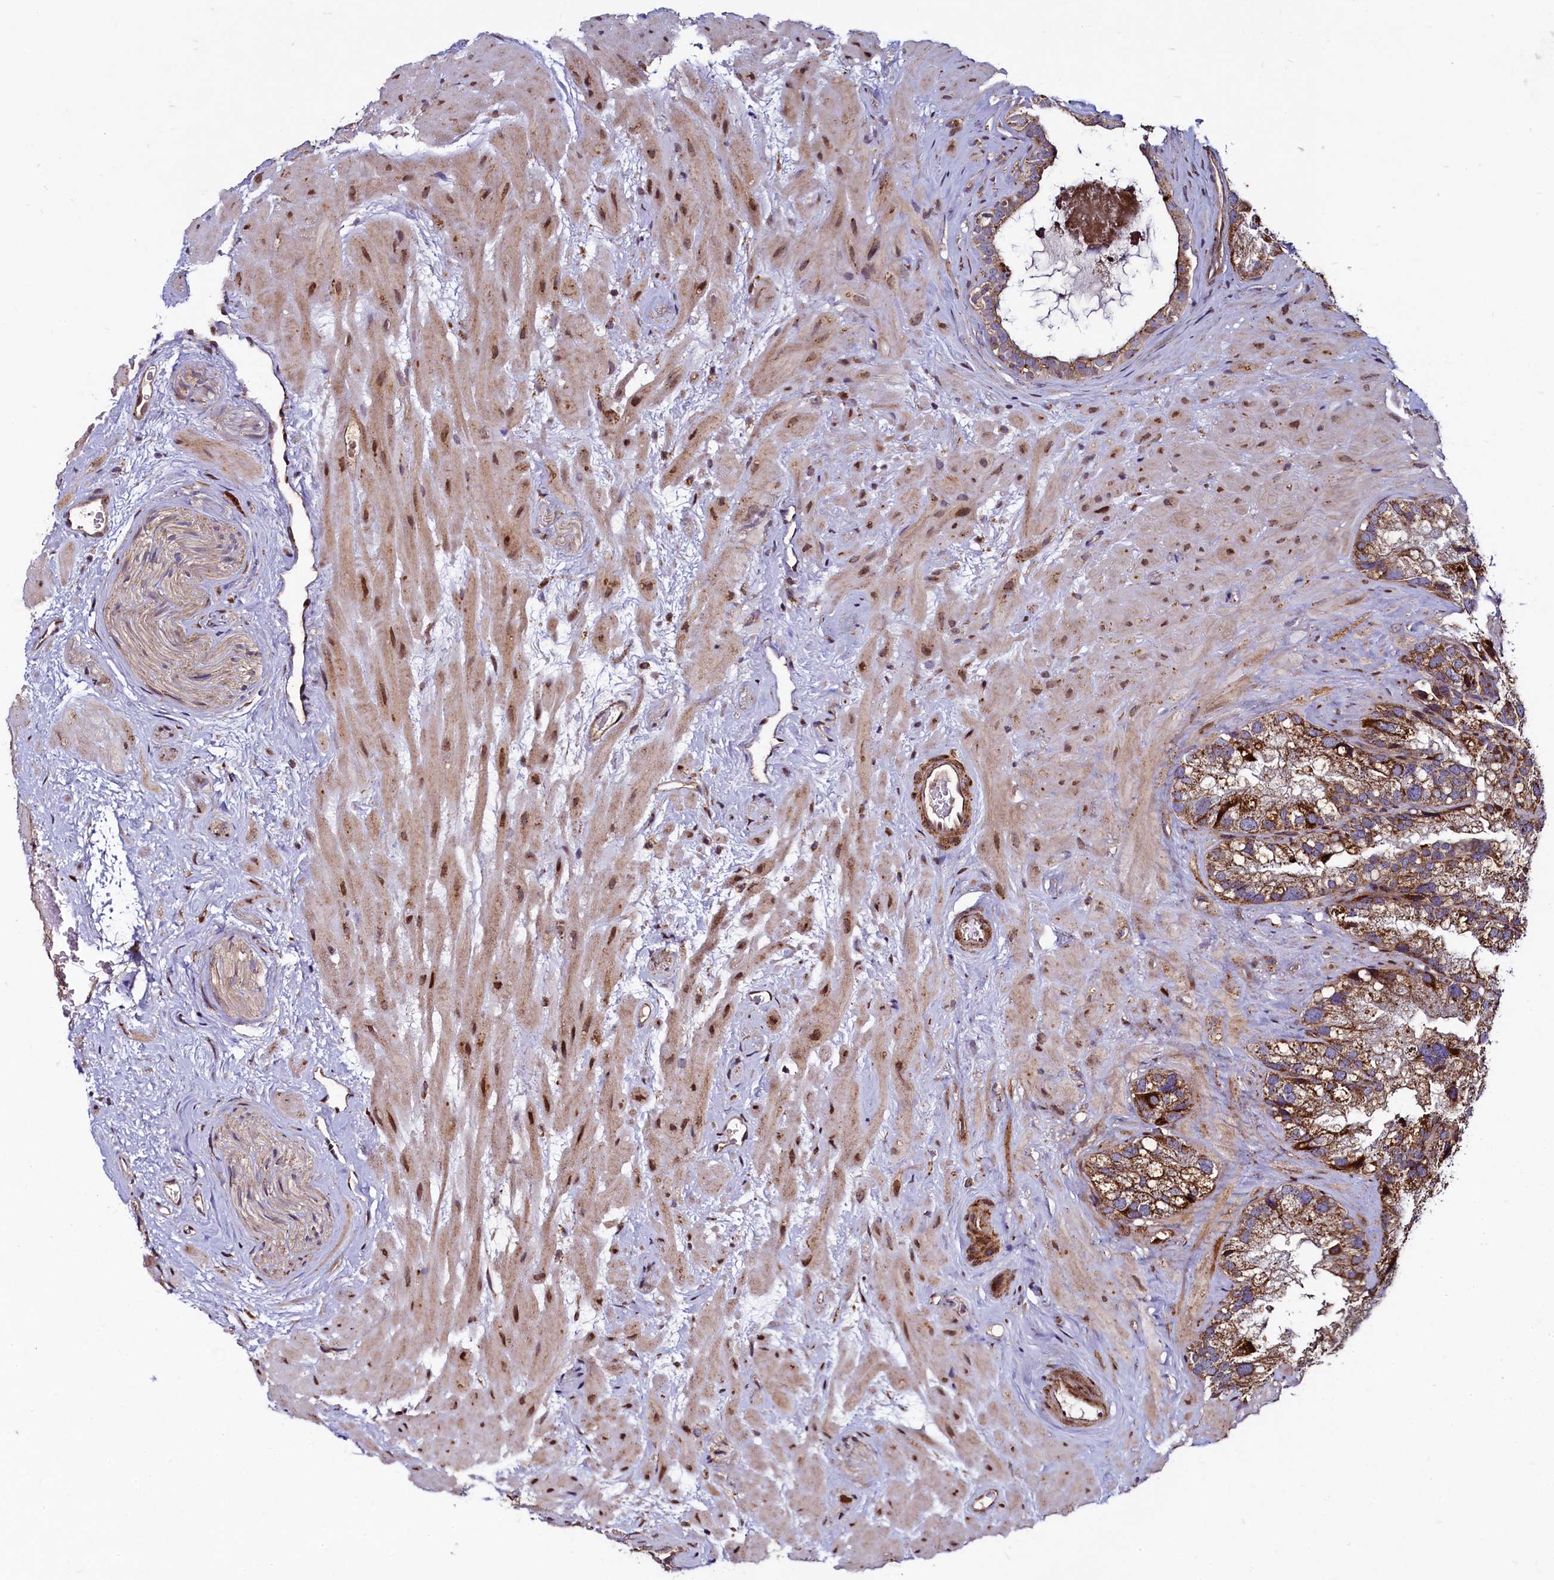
{"staining": {"intensity": "moderate", "quantity": ">75%", "location": "cytoplasmic/membranous"}, "tissue": "seminal vesicle", "cell_type": "Glandular cells", "image_type": "normal", "snomed": [{"axis": "morphology", "description": "Normal tissue, NOS"}, {"axis": "topography", "description": "Prostate"}, {"axis": "topography", "description": "Seminal veicle"}], "caption": "This histopathology image demonstrates immunohistochemistry staining of benign human seminal vesicle, with medium moderate cytoplasmic/membranous positivity in approximately >75% of glandular cells.", "gene": "ZNF577", "patient": {"sex": "male", "age": 68}}